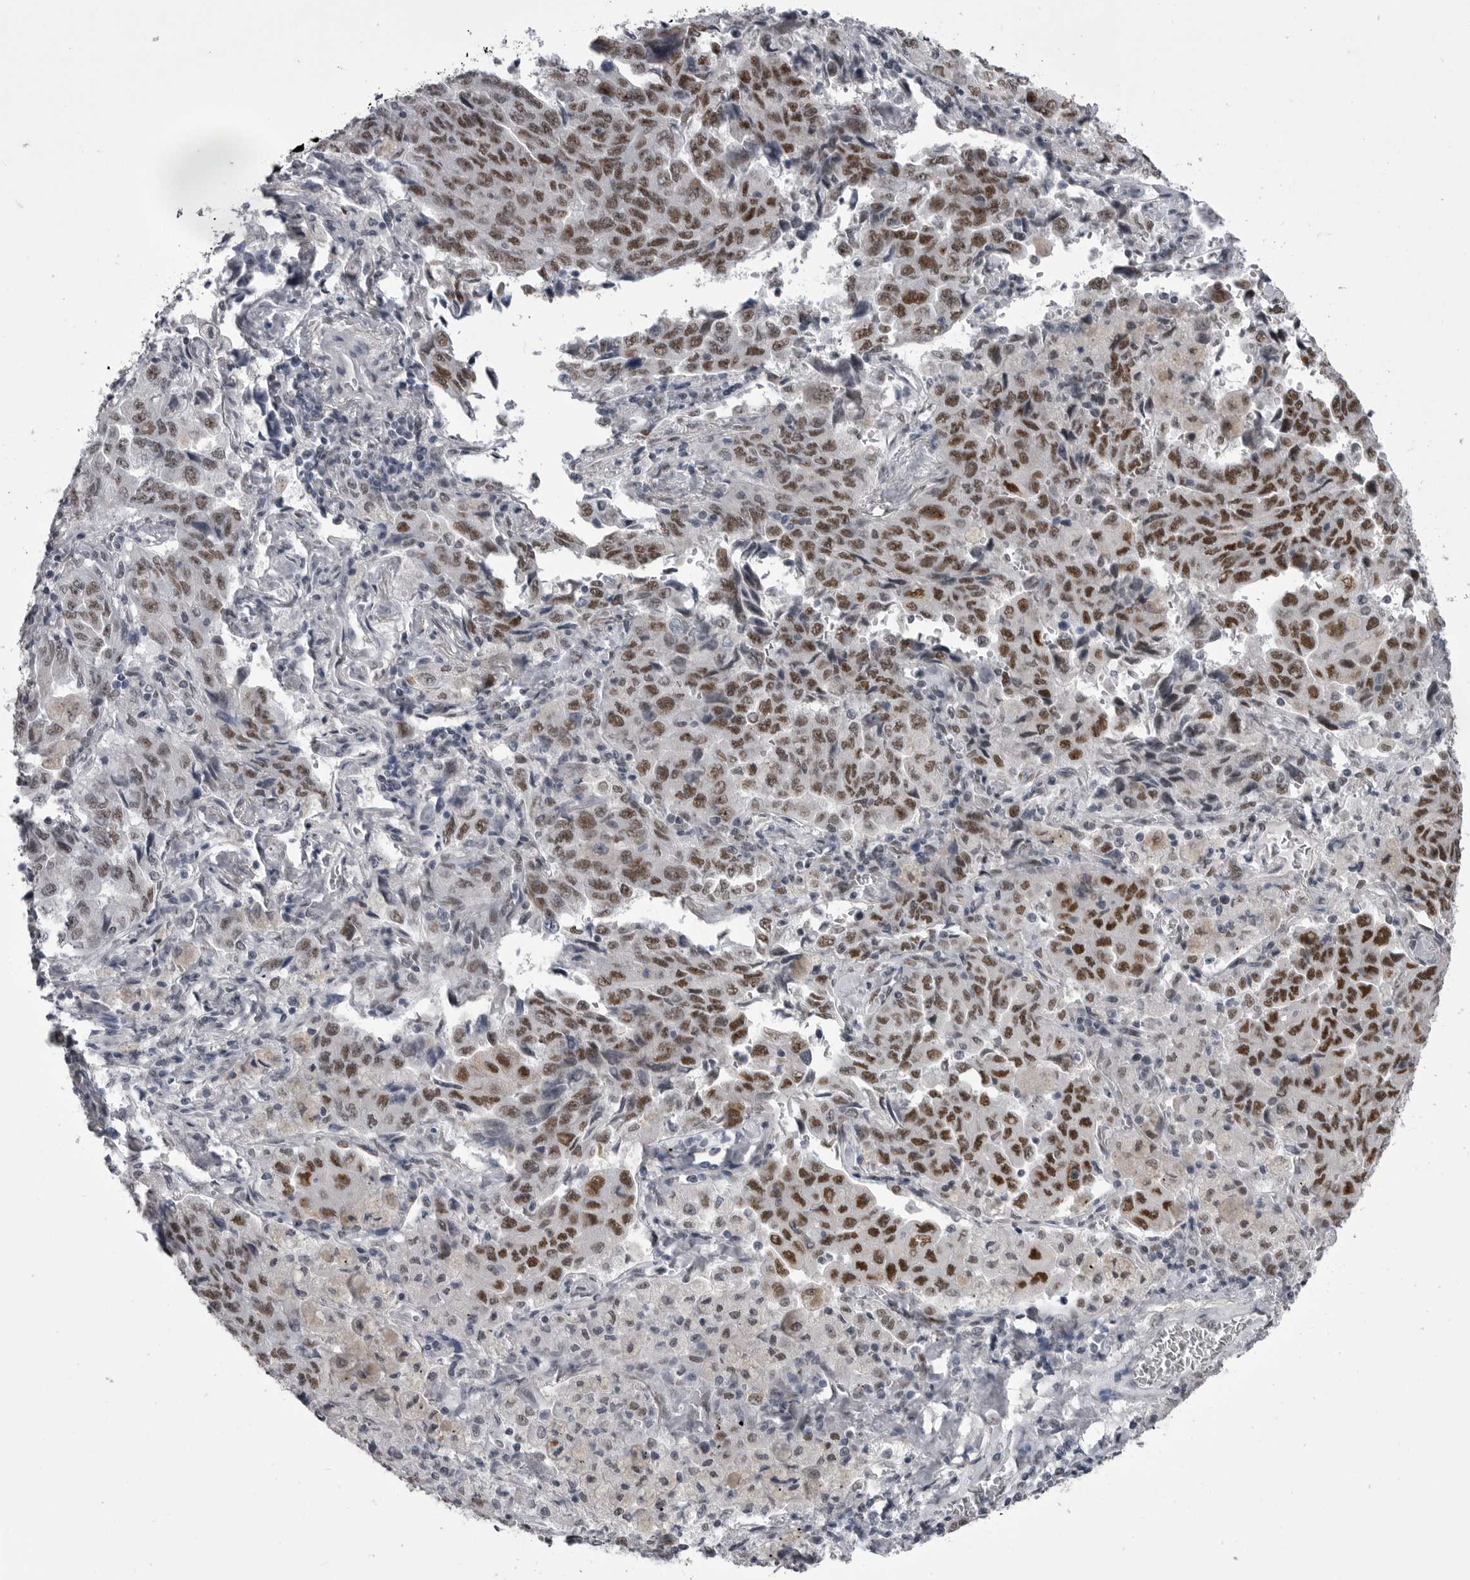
{"staining": {"intensity": "strong", "quantity": ">75%", "location": "nuclear"}, "tissue": "lung cancer", "cell_type": "Tumor cells", "image_type": "cancer", "snomed": [{"axis": "morphology", "description": "Adenocarcinoma, NOS"}, {"axis": "topography", "description": "Lung"}], "caption": "Tumor cells reveal strong nuclear expression in approximately >75% of cells in lung cancer (adenocarcinoma).", "gene": "MEPCE", "patient": {"sex": "female", "age": 51}}